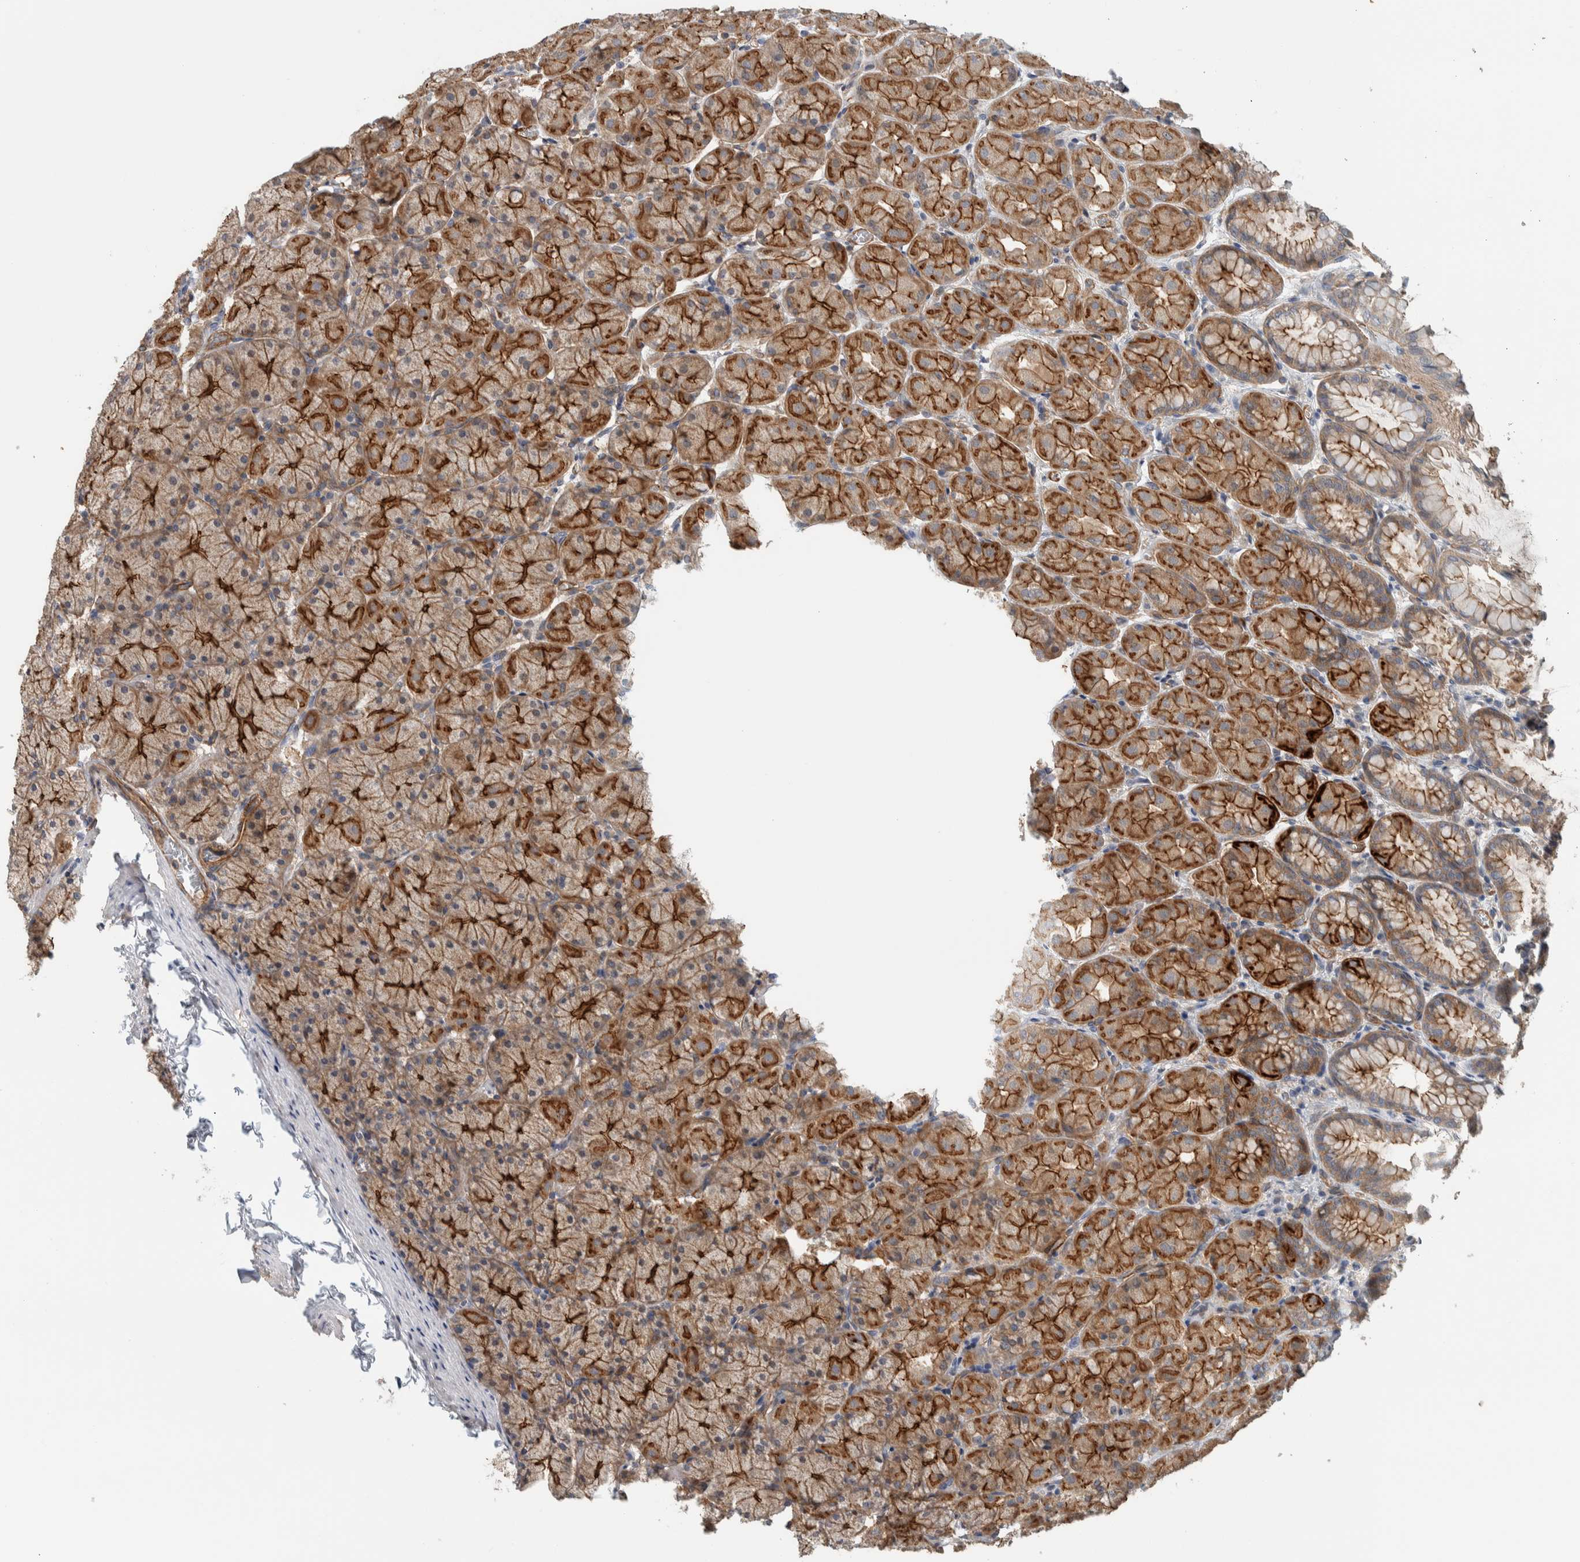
{"staining": {"intensity": "strong", "quantity": ">75%", "location": "cytoplasmic/membranous"}, "tissue": "stomach", "cell_type": "Glandular cells", "image_type": "normal", "snomed": [{"axis": "morphology", "description": "Normal tissue, NOS"}, {"axis": "topography", "description": "Stomach, upper"}], "caption": "Normal stomach shows strong cytoplasmic/membranous staining in approximately >75% of glandular cells.", "gene": "MPRIP", "patient": {"sex": "female", "age": 56}}